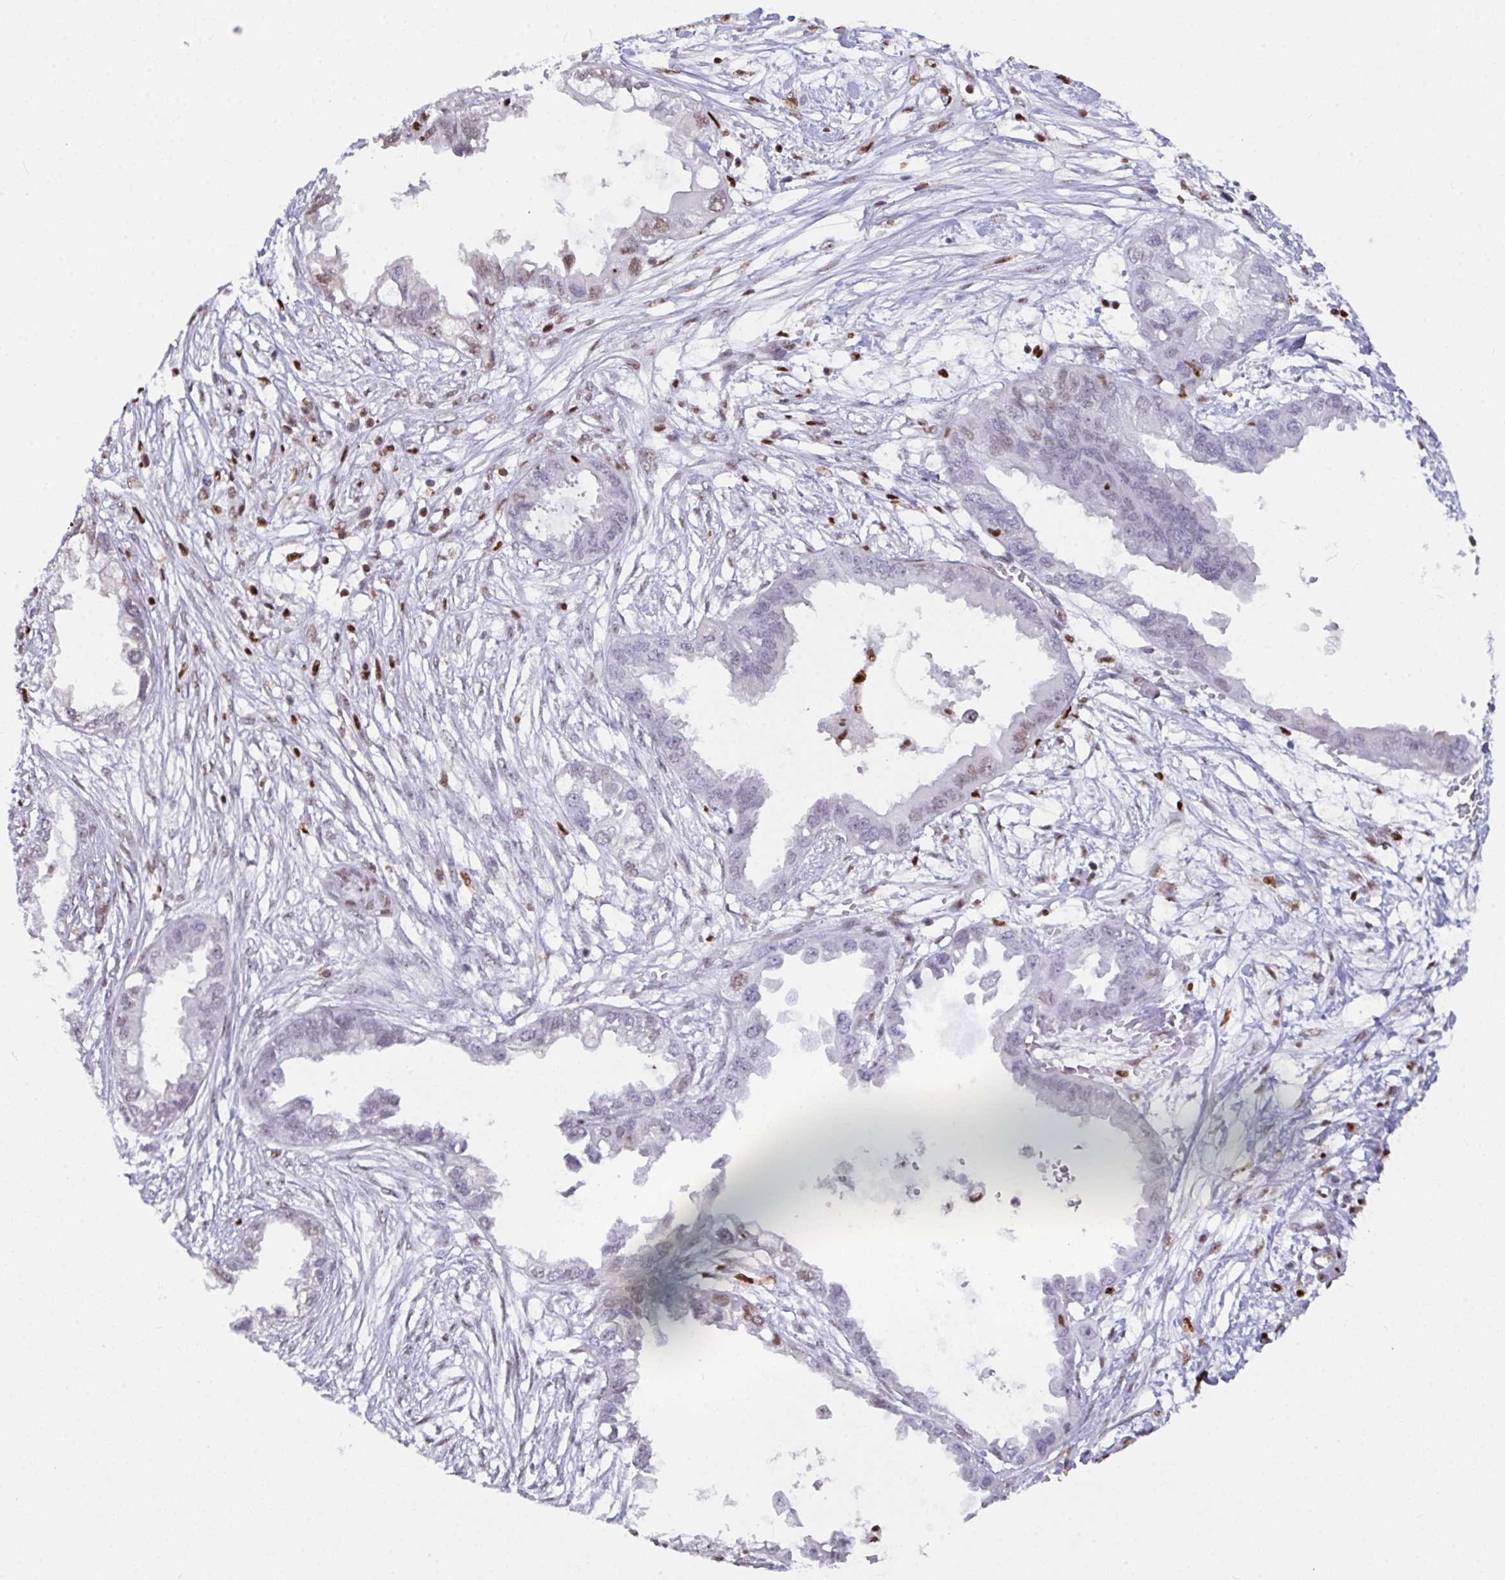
{"staining": {"intensity": "weak", "quantity": "<25%", "location": "nuclear"}, "tissue": "endometrial cancer", "cell_type": "Tumor cells", "image_type": "cancer", "snomed": [{"axis": "morphology", "description": "Adenocarcinoma, NOS"}, {"axis": "morphology", "description": "Adenocarcinoma, metastatic, NOS"}, {"axis": "topography", "description": "Adipose tissue"}, {"axis": "topography", "description": "Endometrium"}], "caption": "This photomicrograph is of endometrial adenocarcinoma stained with immunohistochemistry (IHC) to label a protein in brown with the nuclei are counter-stained blue. There is no staining in tumor cells.", "gene": "BTBD10", "patient": {"sex": "female", "age": 67}}